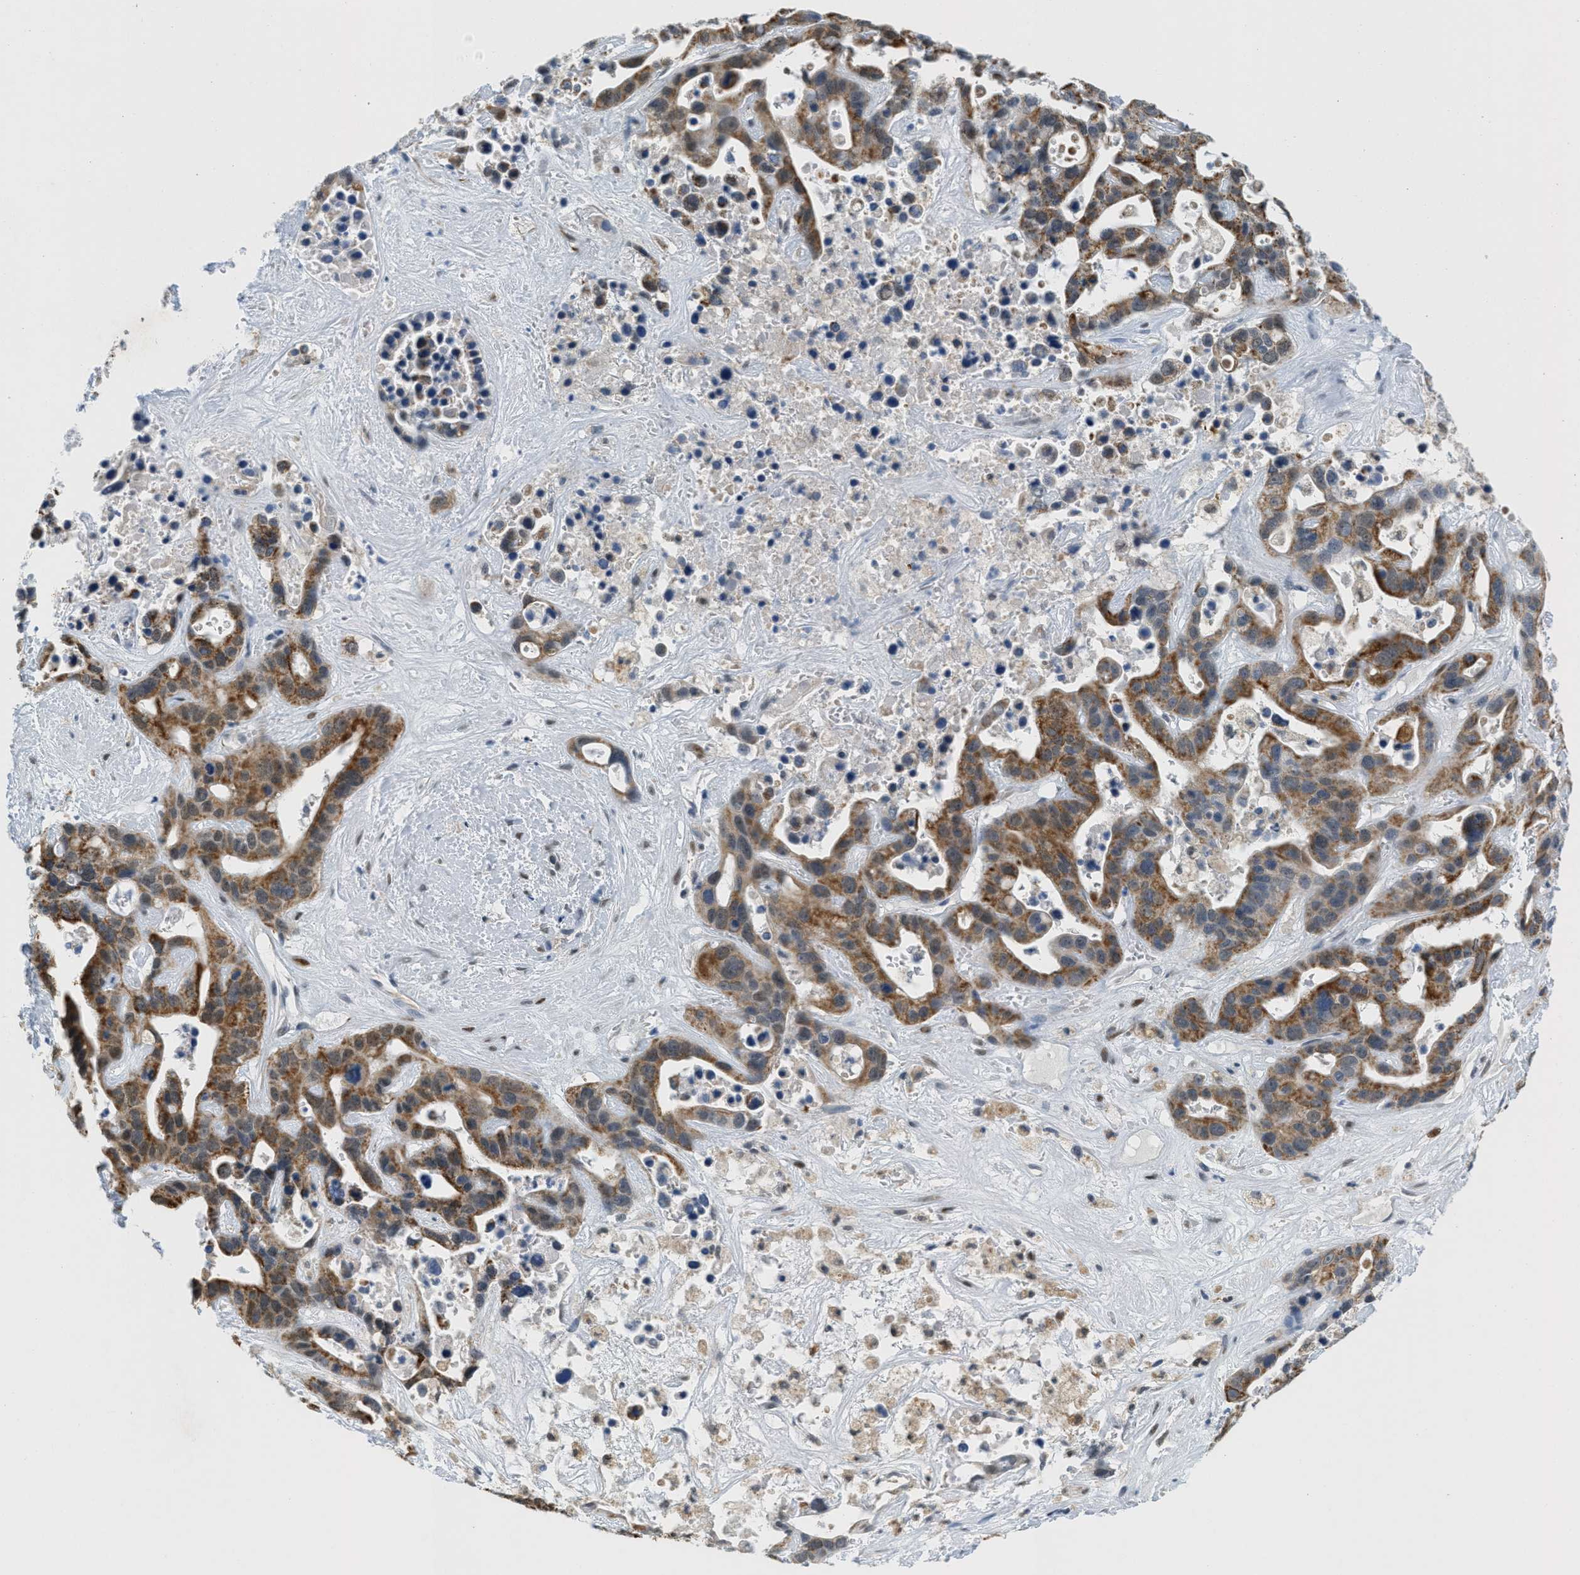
{"staining": {"intensity": "moderate", "quantity": ">75%", "location": "cytoplasmic/membranous"}, "tissue": "liver cancer", "cell_type": "Tumor cells", "image_type": "cancer", "snomed": [{"axis": "morphology", "description": "Cholangiocarcinoma"}, {"axis": "topography", "description": "Liver"}], "caption": "Immunohistochemistry of human cholangiocarcinoma (liver) reveals medium levels of moderate cytoplasmic/membranous staining in approximately >75% of tumor cells.", "gene": "HS3ST2", "patient": {"sex": "female", "age": 65}}